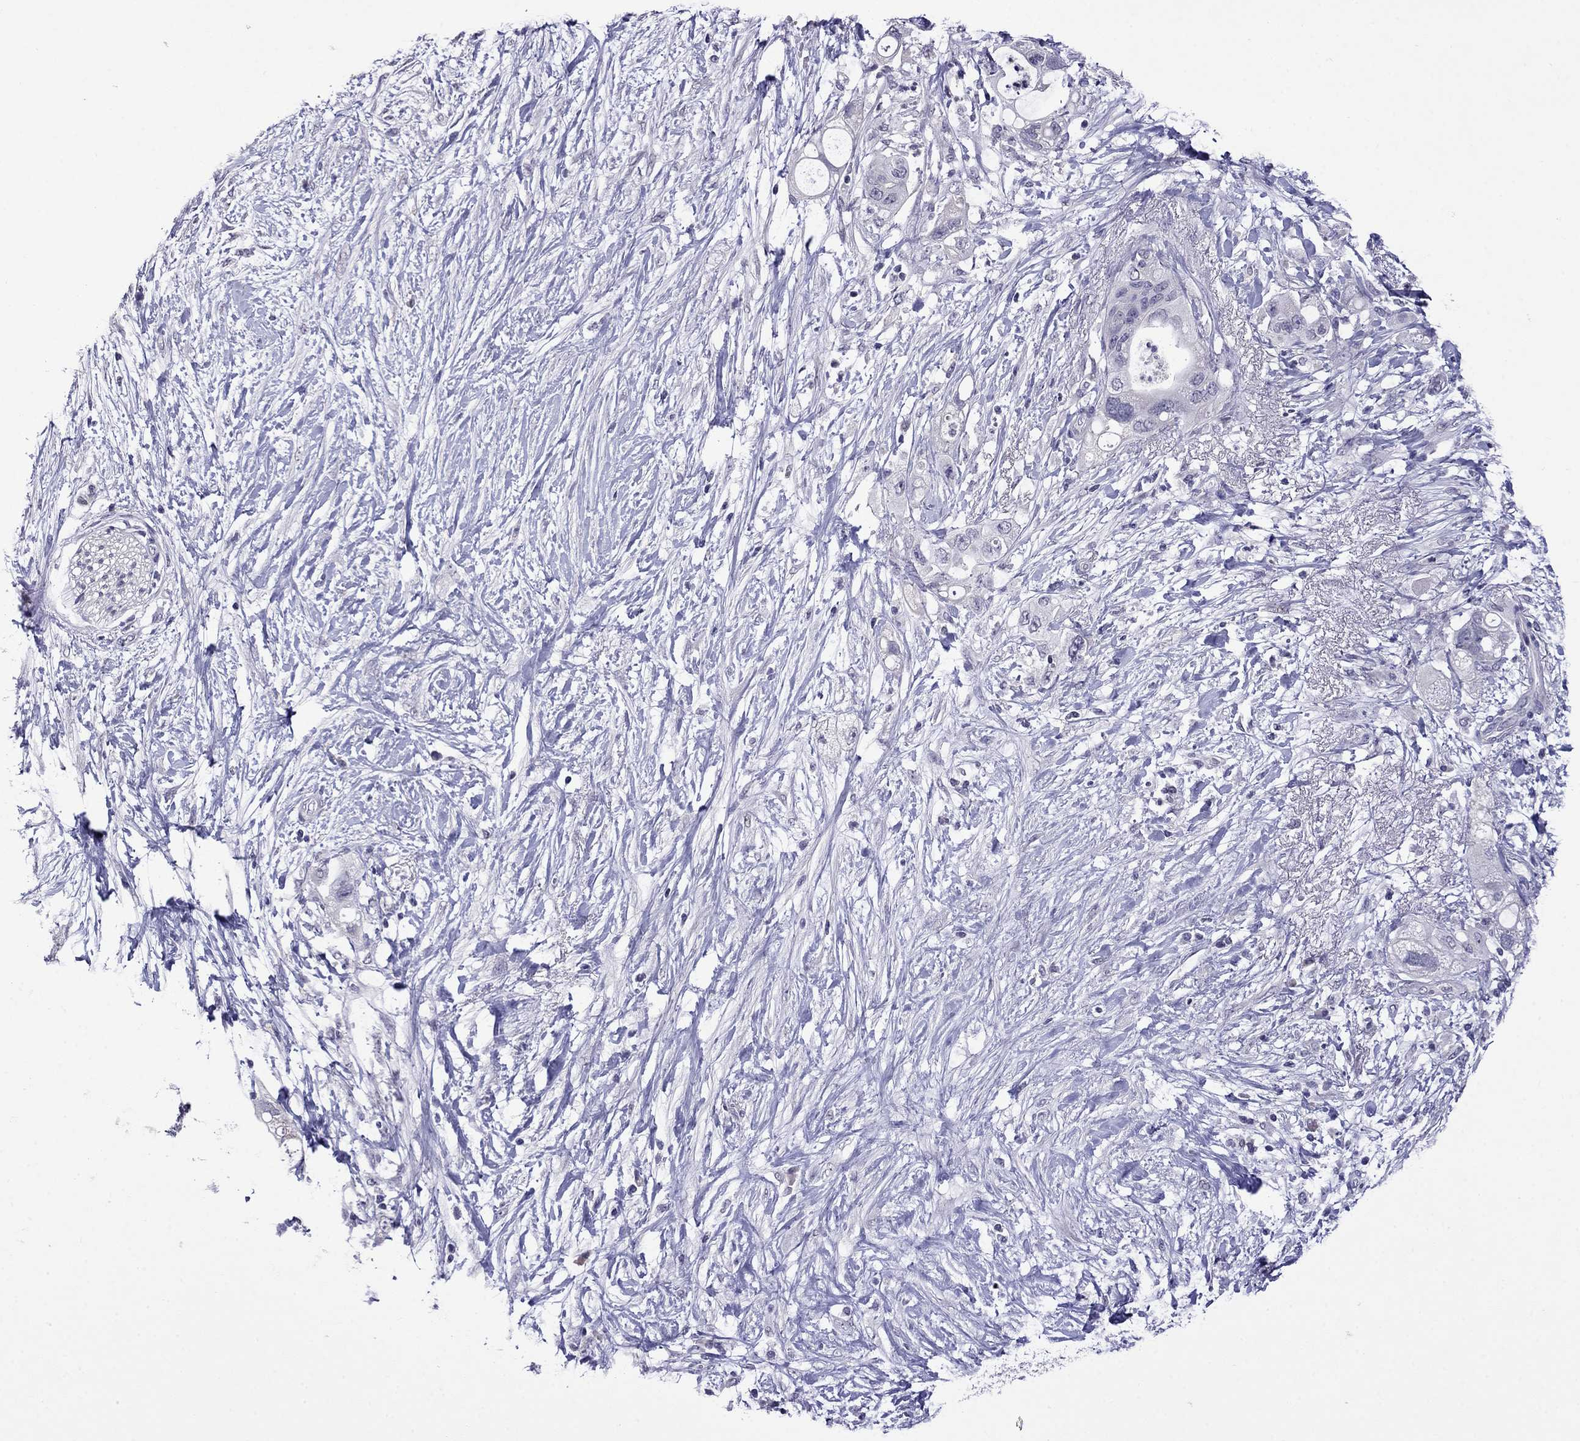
{"staining": {"intensity": "negative", "quantity": "none", "location": "none"}, "tissue": "pancreatic cancer", "cell_type": "Tumor cells", "image_type": "cancer", "snomed": [{"axis": "morphology", "description": "Adenocarcinoma, NOS"}, {"axis": "topography", "description": "Pancreas"}], "caption": "IHC image of human pancreatic cancer (adenocarcinoma) stained for a protein (brown), which displays no expression in tumor cells. (DAB immunohistochemistry (IHC) visualized using brightfield microscopy, high magnification).", "gene": "STAR", "patient": {"sex": "female", "age": 72}}